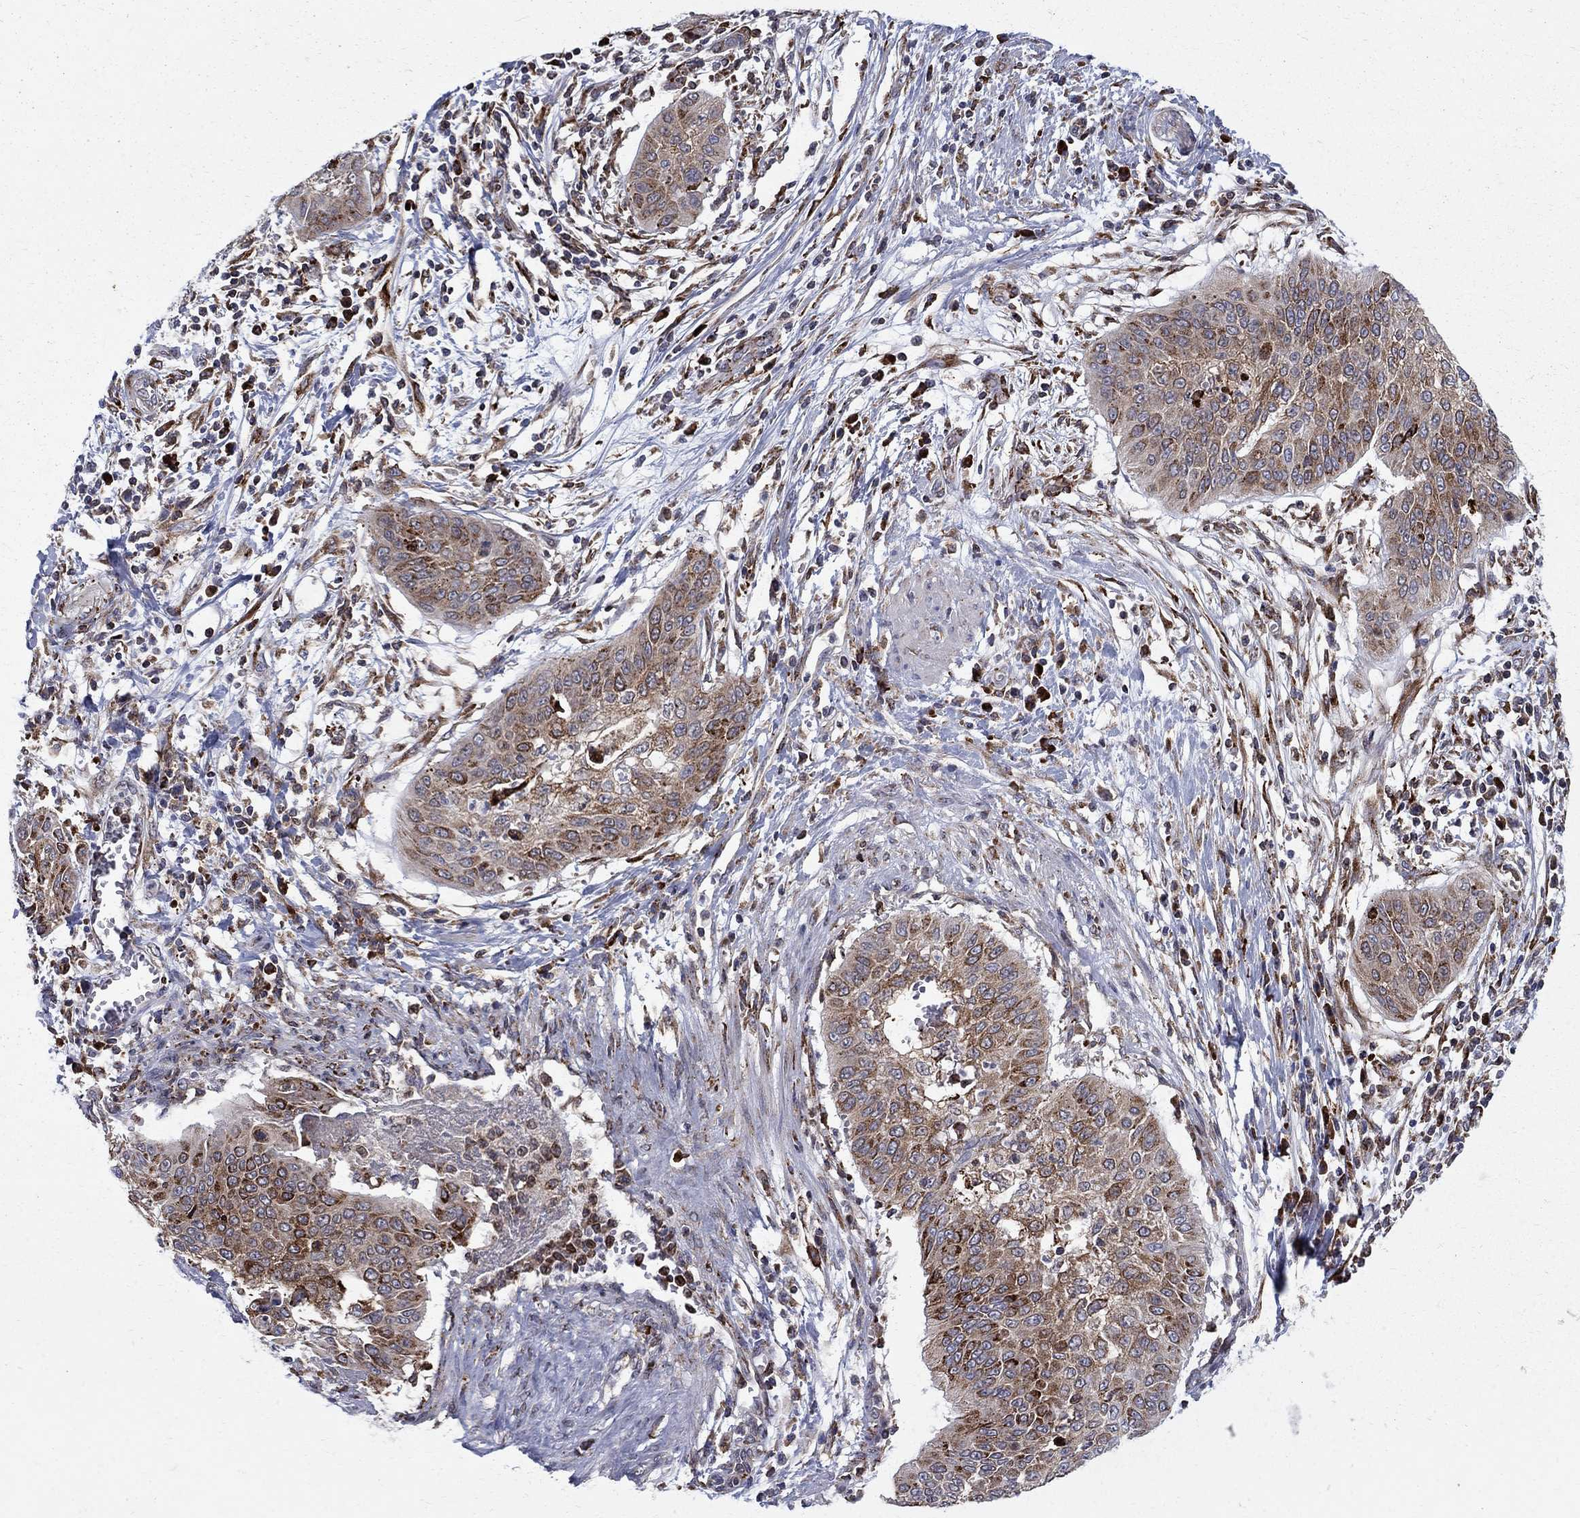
{"staining": {"intensity": "strong", "quantity": "<25%", "location": "cytoplasmic/membranous"}, "tissue": "cervical cancer", "cell_type": "Tumor cells", "image_type": "cancer", "snomed": [{"axis": "morphology", "description": "Squamous cell carcinoma, NOS"}, {"axis": "topography", "description": "Cervix"}], "caption": "Cervical cancer stained with DAB (3,3'-diaminobenzidine) IHC displays medium levels of strong cytoplasmic/membranous expression in approximately <25% of tumor cells.", "gene": "CAB39L", "patient": {"sex": "female", "age": 39}}